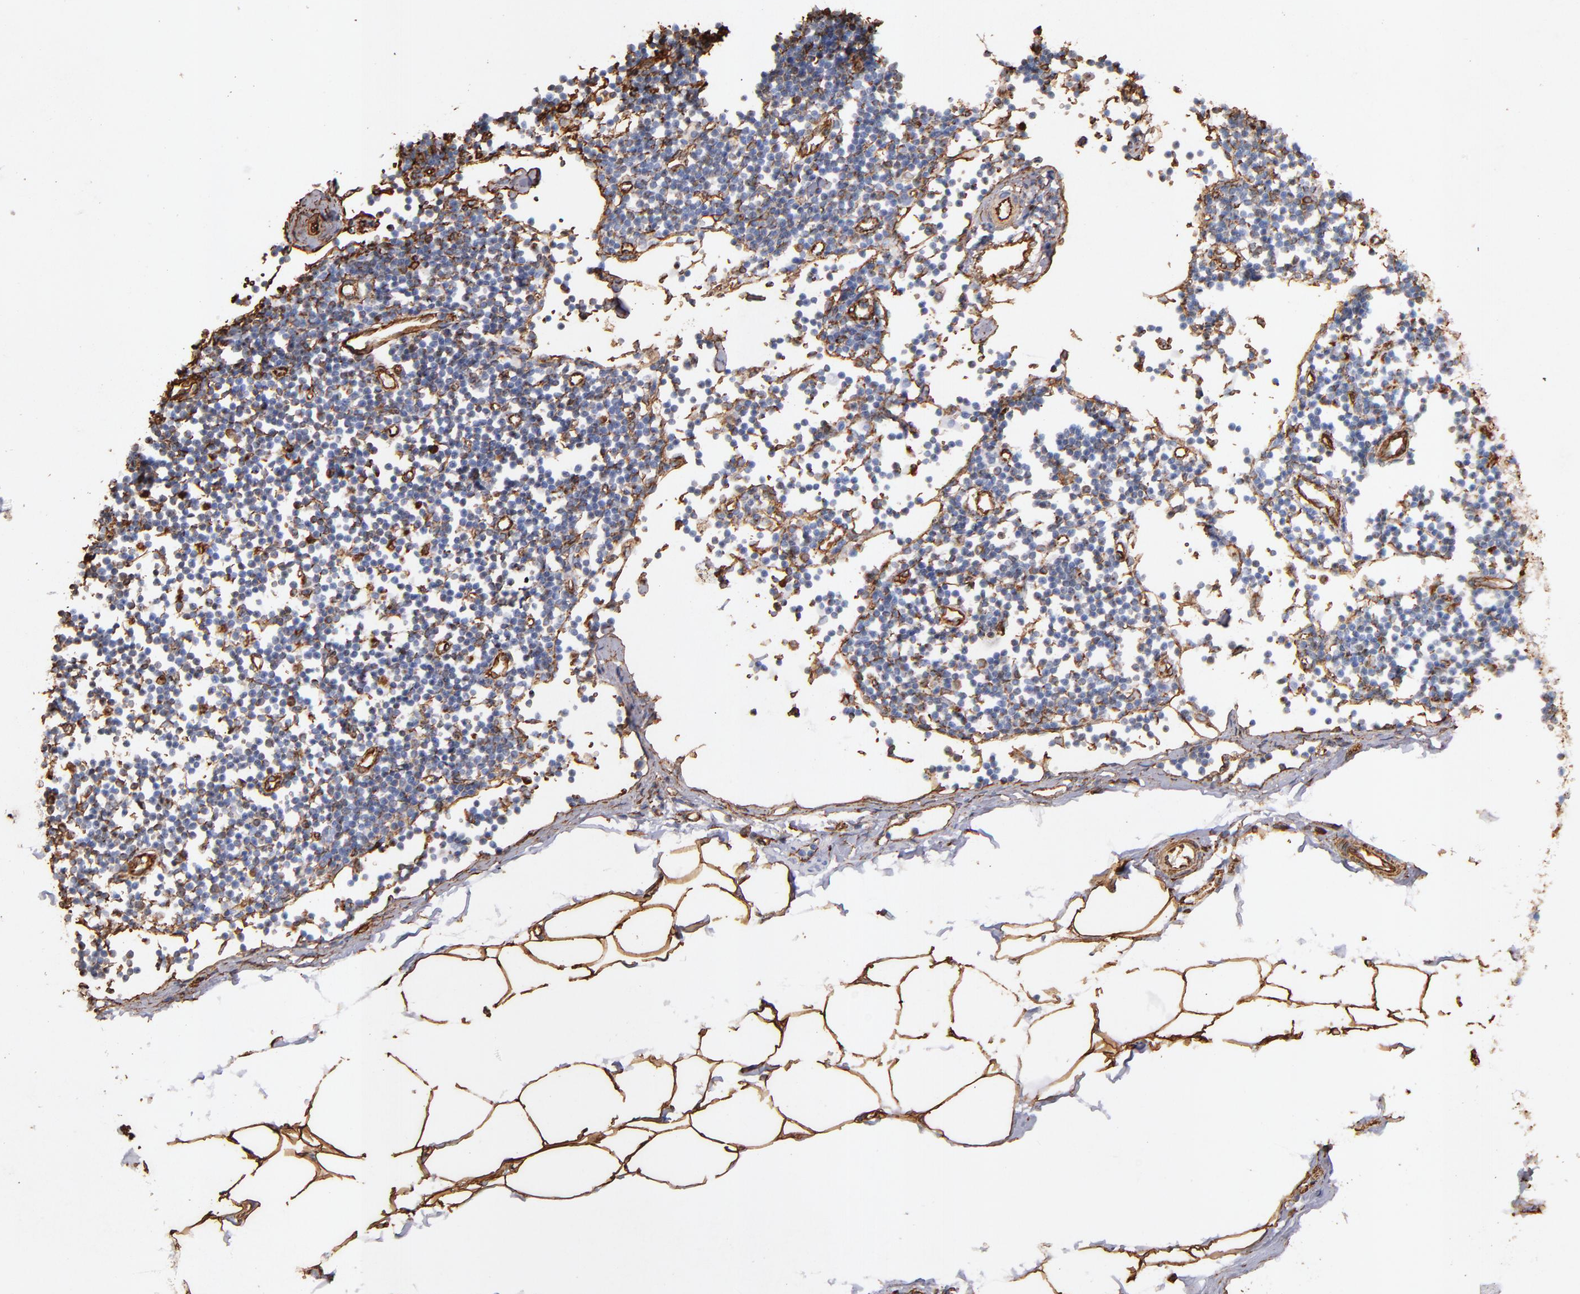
{"staining": {"intensity": "strong", "quantity": ">75%", "location": "cytoplasmic/membranous"}, "tissue": "adipose tissue", "cell_type": "Adipocytes", "image_type": "normal", "snomed": [{"axis": "morphology", "description": "Normal tissue, NOS"}, {"axis": "morphology", "description": "Adenocarcinoma, NOS"}, {"axis": "topography", "description": "Colon"}, {"axis": "topography", "description": "Peripheral nerve tissue"}], "caption": "This histopathology image demonstrates immunohistochemistry (IHC) staining of normal human adipose tissue, with high strong cytoplasmic/membranous expression in approximately >75% of adipocytes.", "gene": "VIM", "patient": {"sex": "male", "age": 14}}